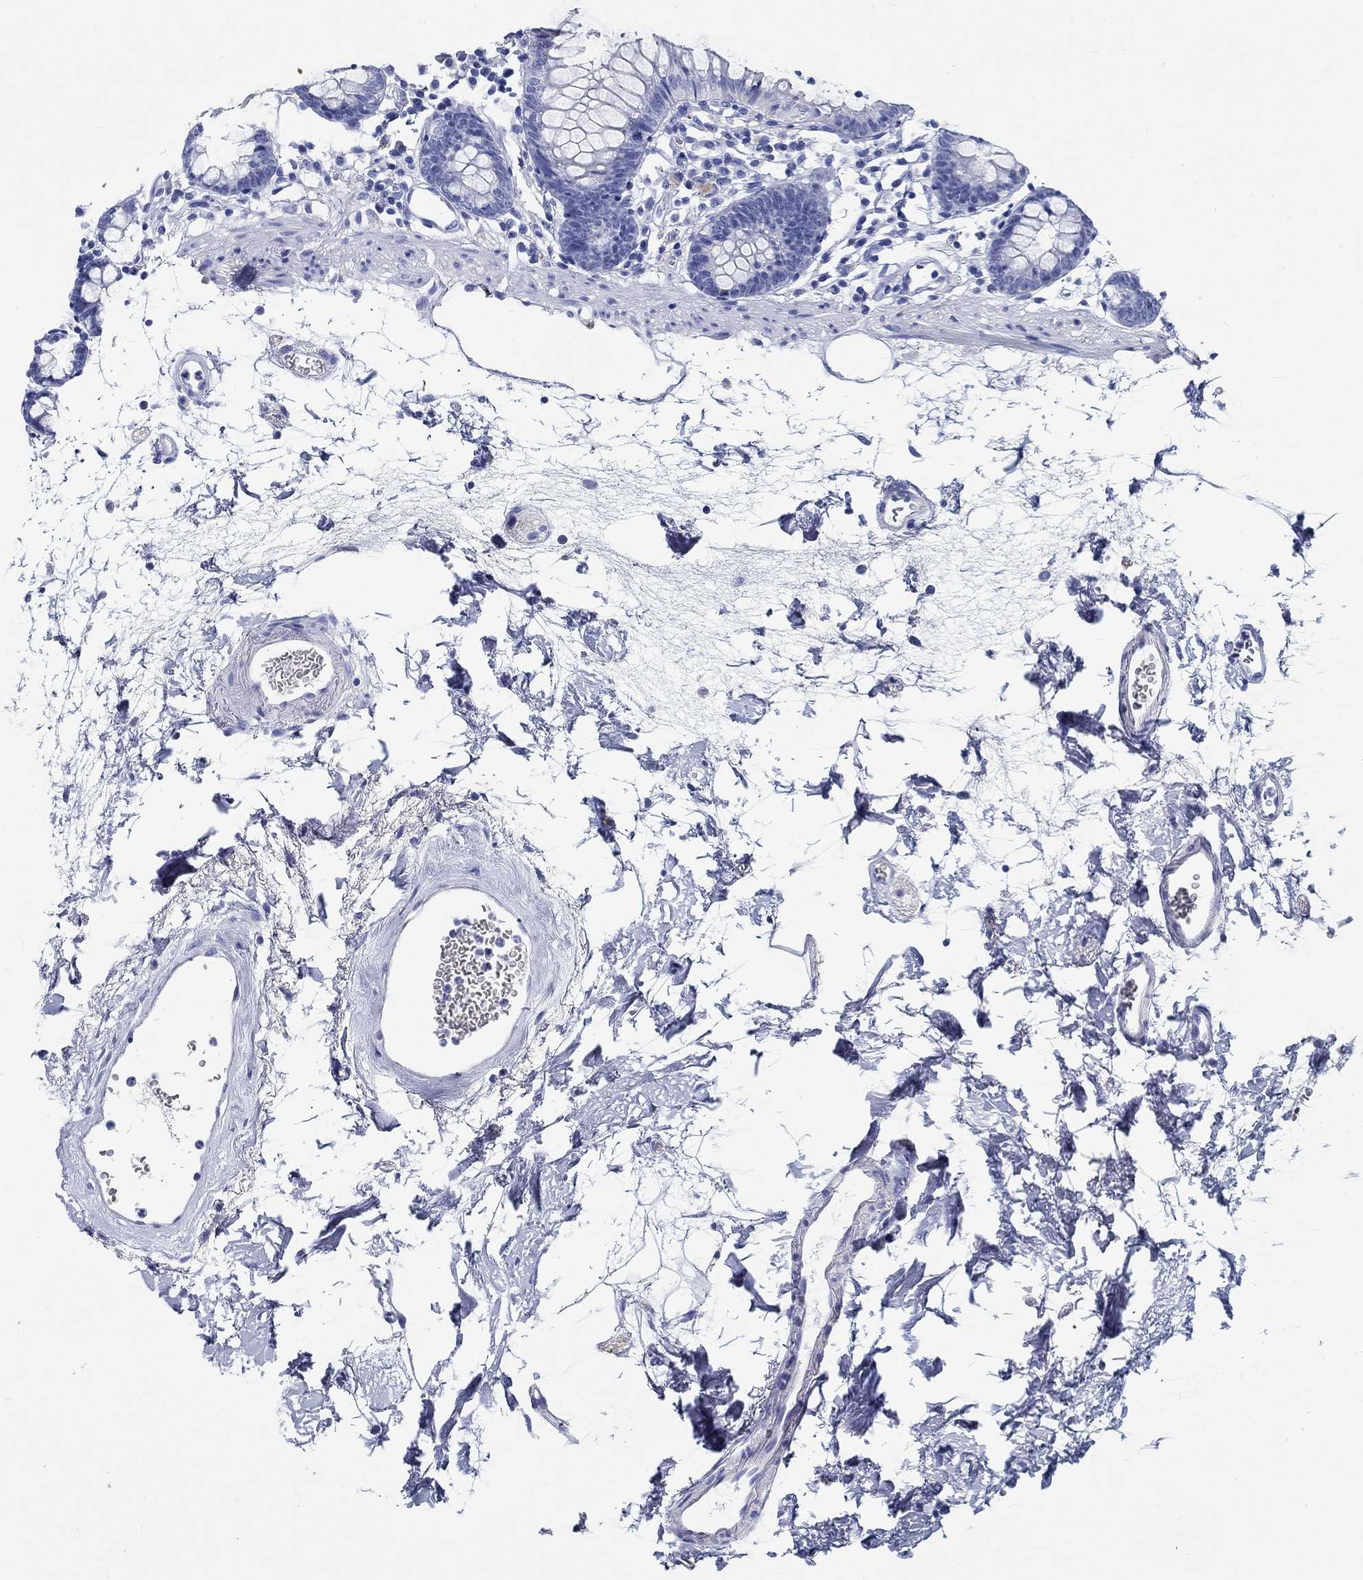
{"staining": {"intensity": "negative", "quantity": "none", "location": "none"}, "tissue": "colon", "cell_type": "Endothelial cells", "image_type": "normal", "snomed": [{"axis": "morphology", "description": "Normal tissue, NOS"}, {"axis": "topography", "description": "Colon"}], "caption": "An IHC photomicrograph of benign colon is shown. There is no staining in endothelial cells of colon. Nuclei are stained in blue.", "gene": "FBXO2", "patient": {"sex": "female", "age": 84}}